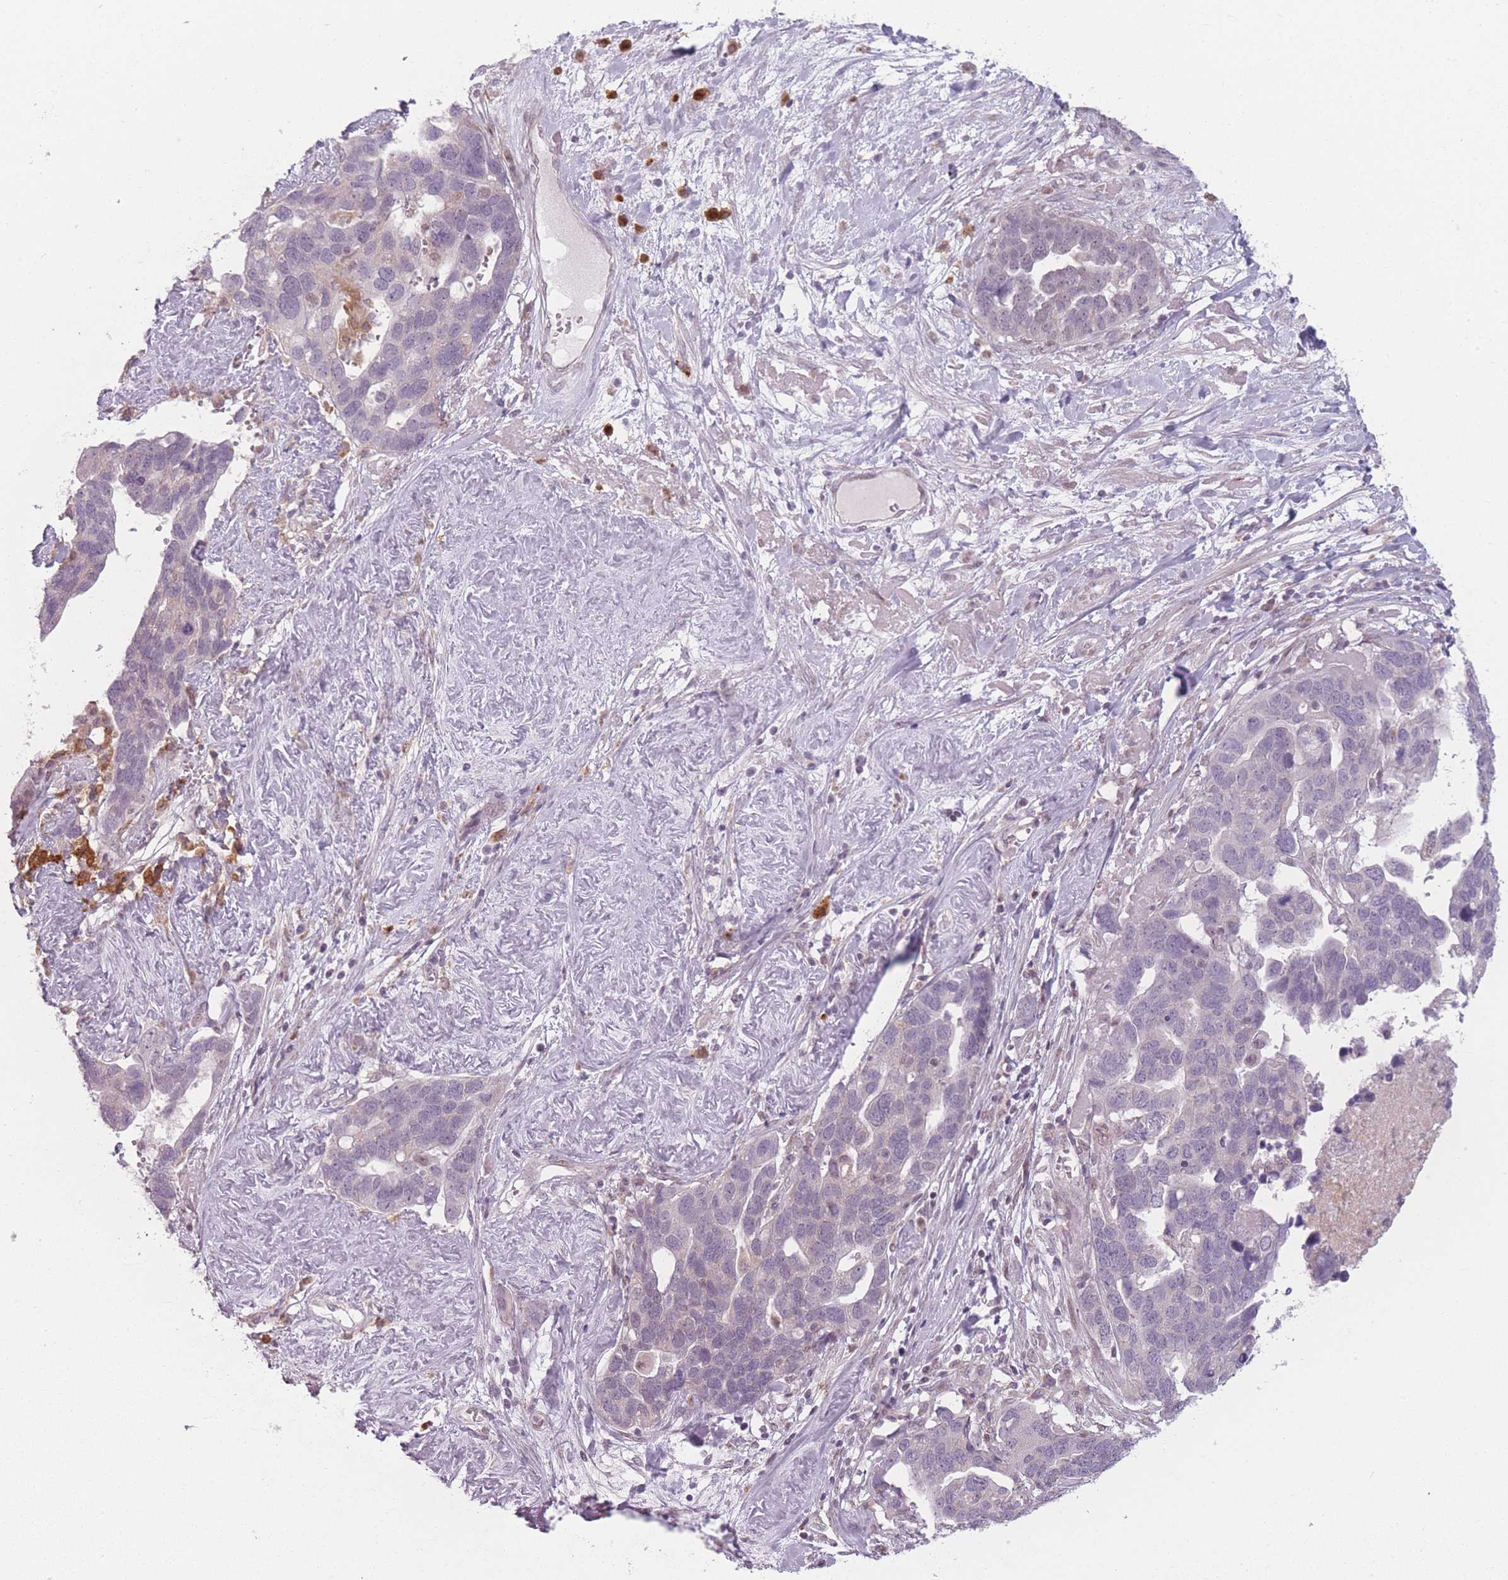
{"staining": {"intensity": "negative", "quantity": "none", "location": "none"}, "tissue": "ovarian cancer", "cell_type": "Tumor cells", "image_type": "cancer", "snomed": [{"axis": "morphology", "description": "Cystadenocarcinoma, serous, NOS"}, {"axis": "topography", "description": "Ovary"}], "caption": "The histopathology image exhibits no staining of tumor cells in ovarian serous cystadenocarcinoma.", "gene": "OR10C1", "patient": {"sex": "female", "age": 54}}